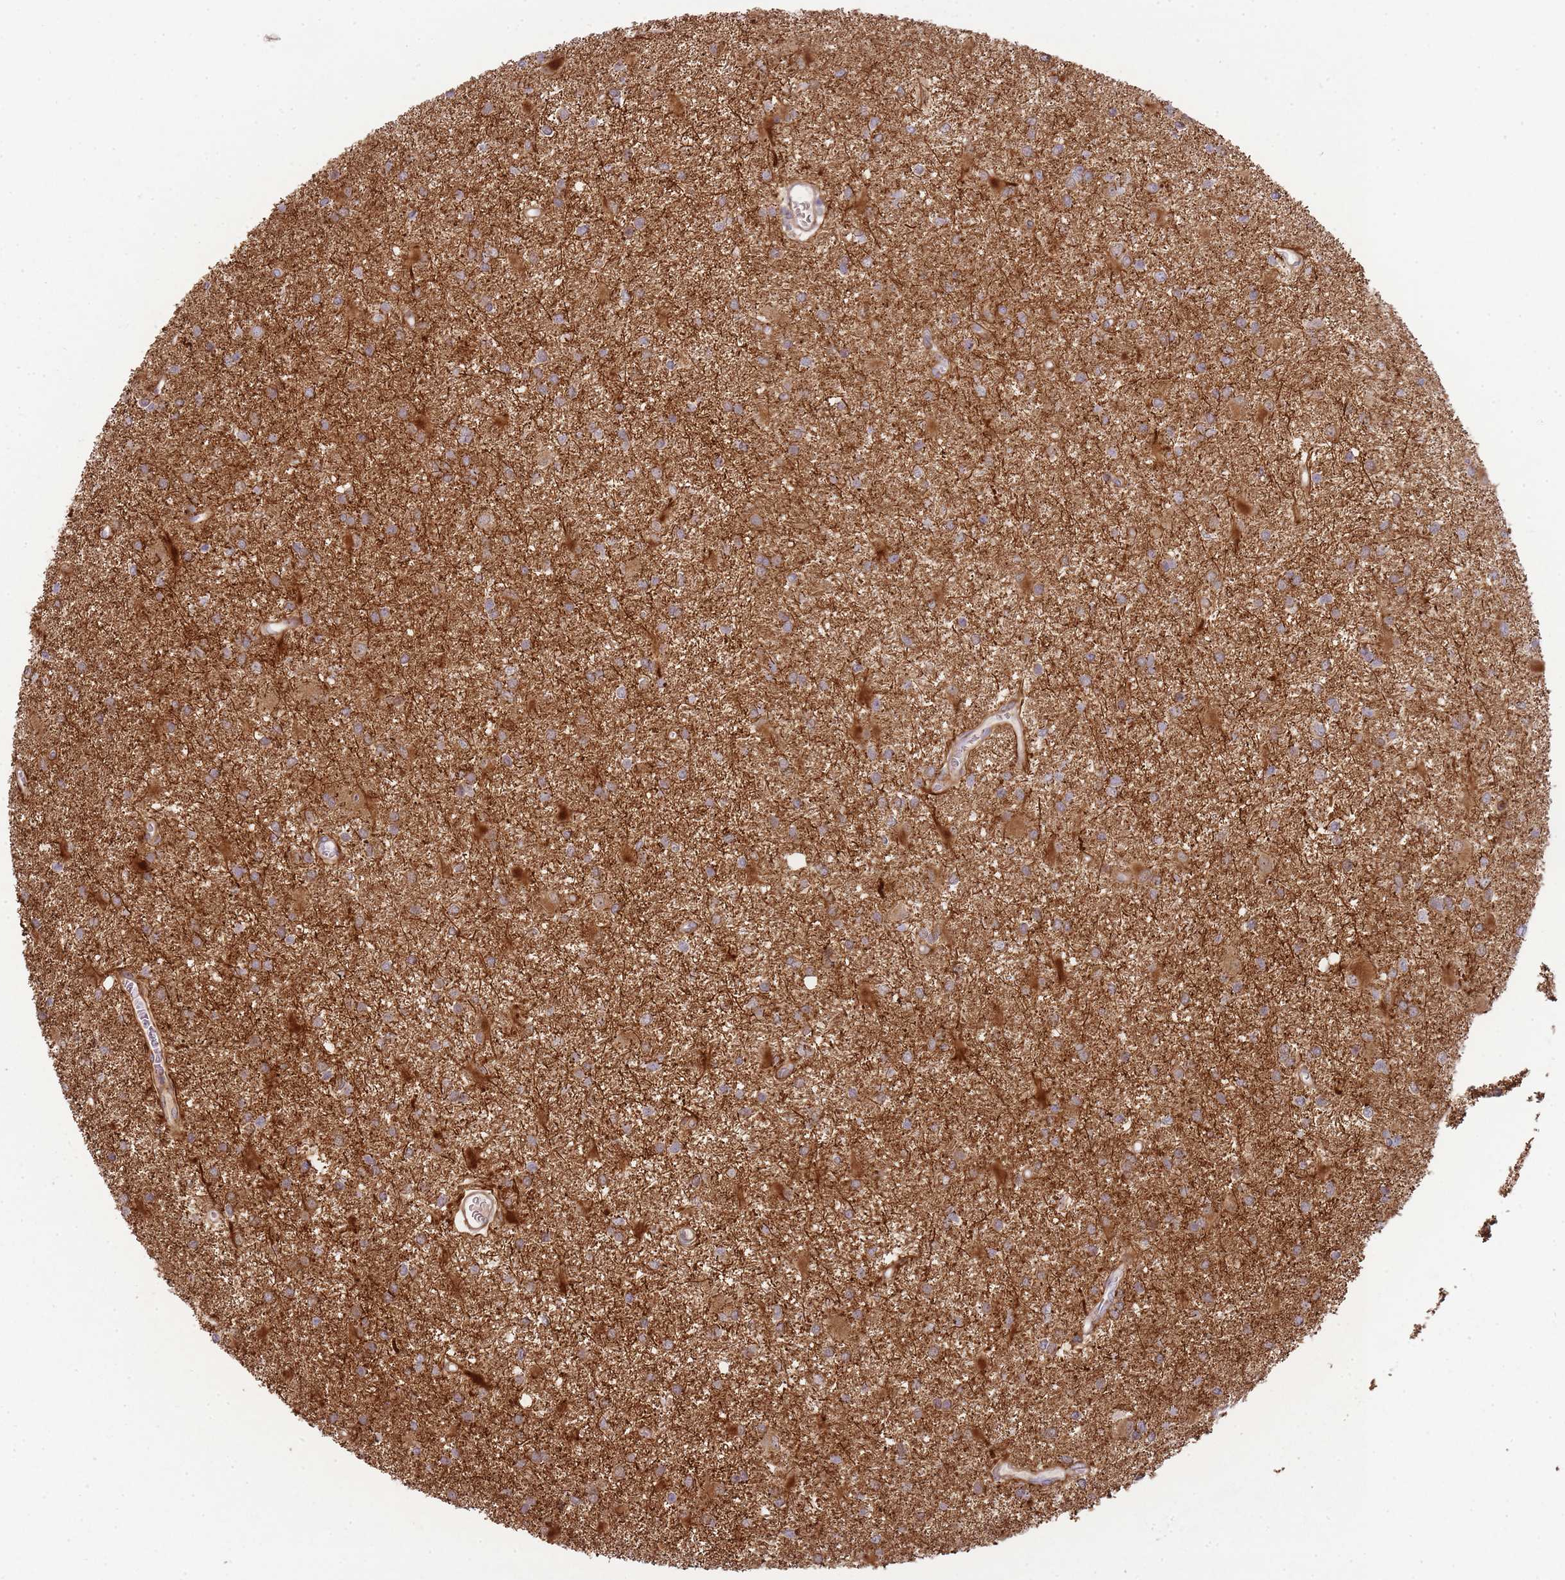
{"staining": {"intensity": "weak", "quantity": "25%-75%", "location": "cytoplasmic/membranous"}, "tissue": "glioma", "cell_type": "Tumor cells", "image_type": "cancer", "snomed": [{"axis": "morphology", "description": "Glioma, malignant, High grade"}, {"axis": "topography", "description": "Brain"}], "caption": "IHC (DAB (3,3'-diaminobenzidine)) staining of human glioma demonstrates weak cytoplasmic/membranous protein positivity in about 25%-75% of tumor cells.", "gene": "PPP3R2", "patient": {"sex": "female", "age": 50}}